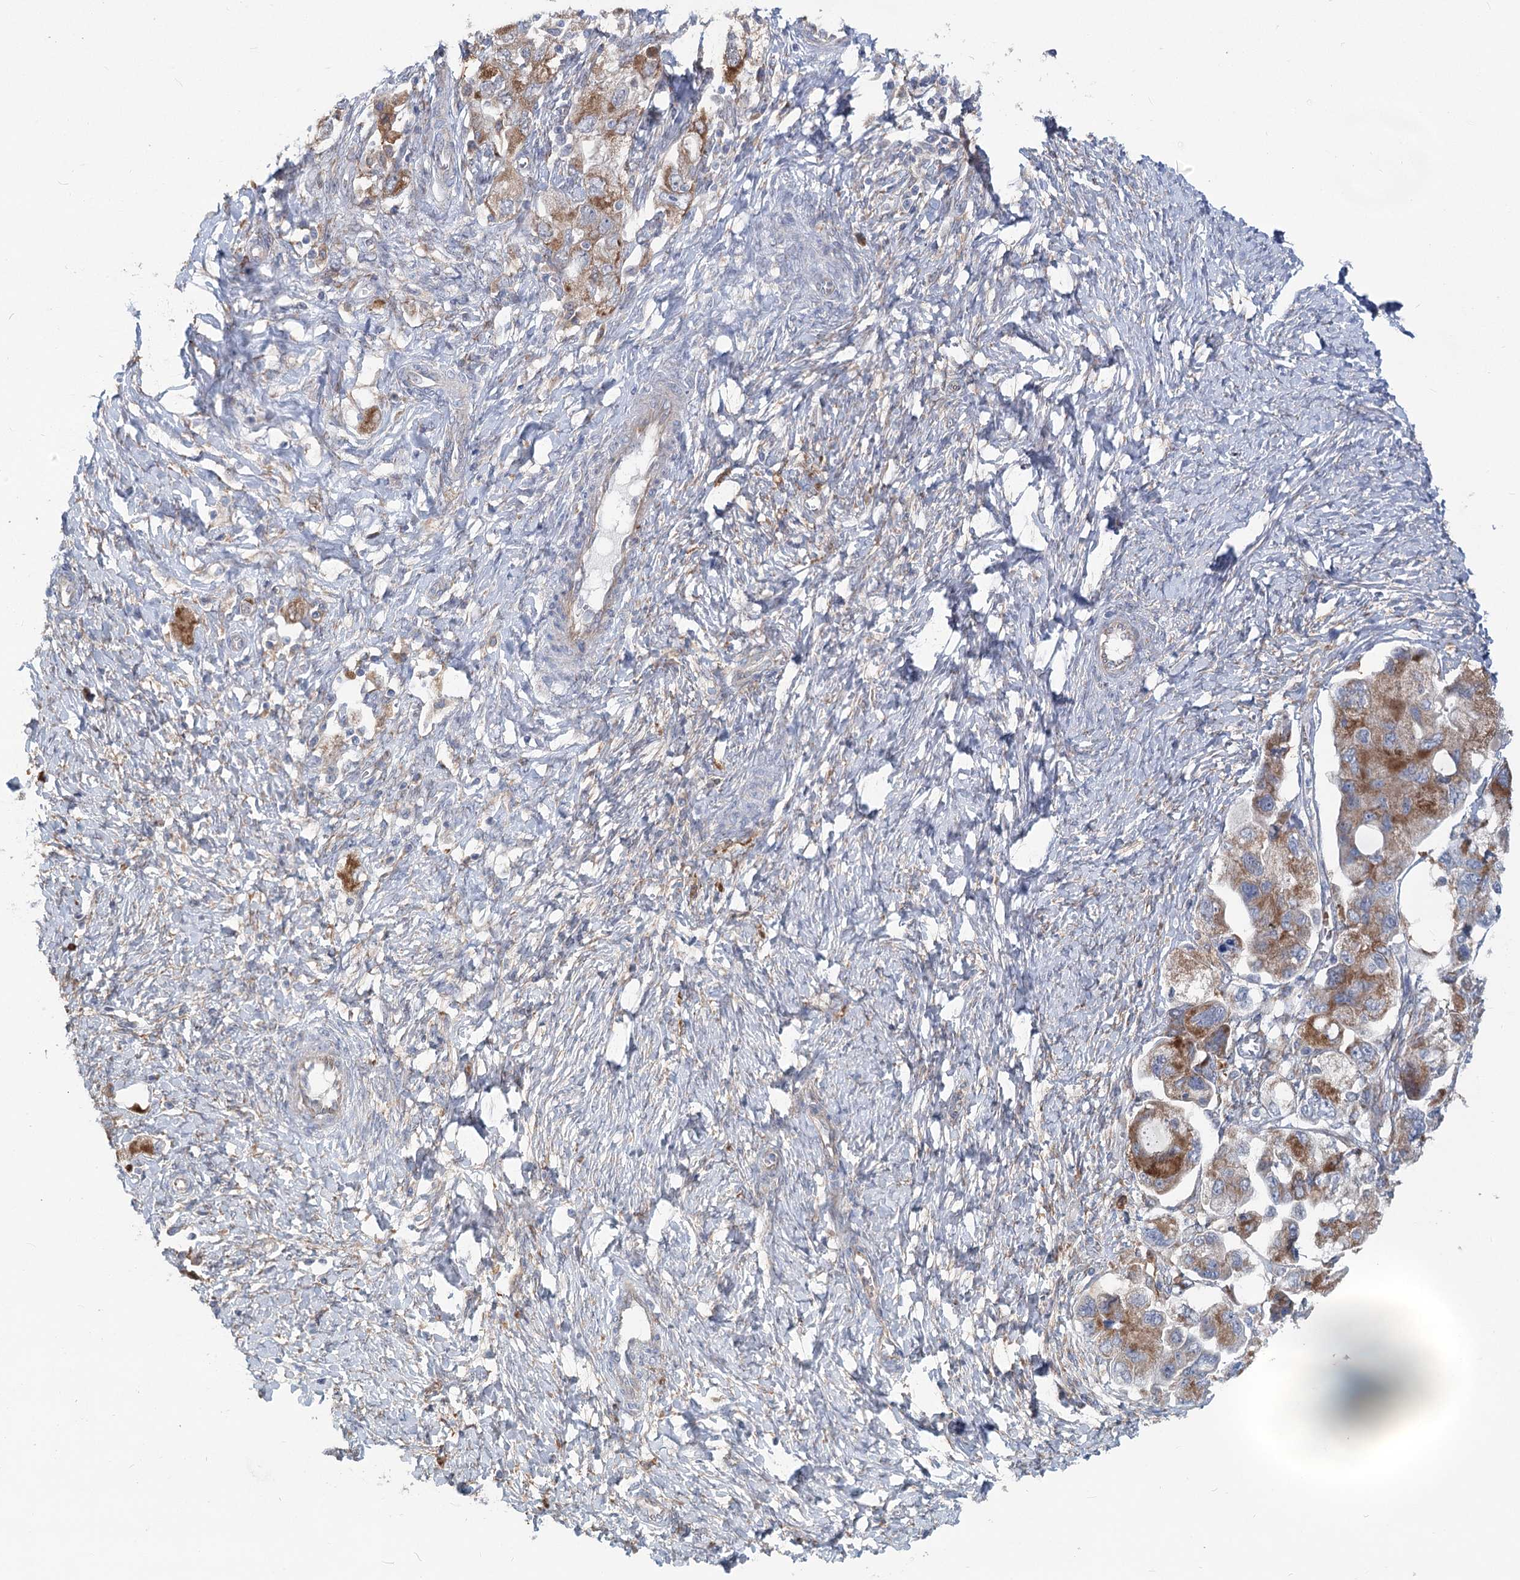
{"staining": {"intensity": "moderate", "quantity": ">75%", "location": "cytoplasmic/membranous"}, "tissue": "ovarian cancer", "cell_type": "Tumor cells", "image_type": "cancer", "snomed": [{"axis": "morphology", "description": "Carcinoma, NOS"}, {"axis": "morphology", "description": "Cystadenocarcinoma, serous, NOS"}, {"axis": "topography", "description": "Ovary"}], "caption": "Immunohistochemistry (IHC) micrograph of serous cystadenocarcinoma (ovarian) stained for a protein (brown), which exhibits medium levels of moderate cytoplasmic/membranous expression in about >75% of tumor cells.", "gene": "CIB4", "patient": {"sex": "female", "age": 69}}